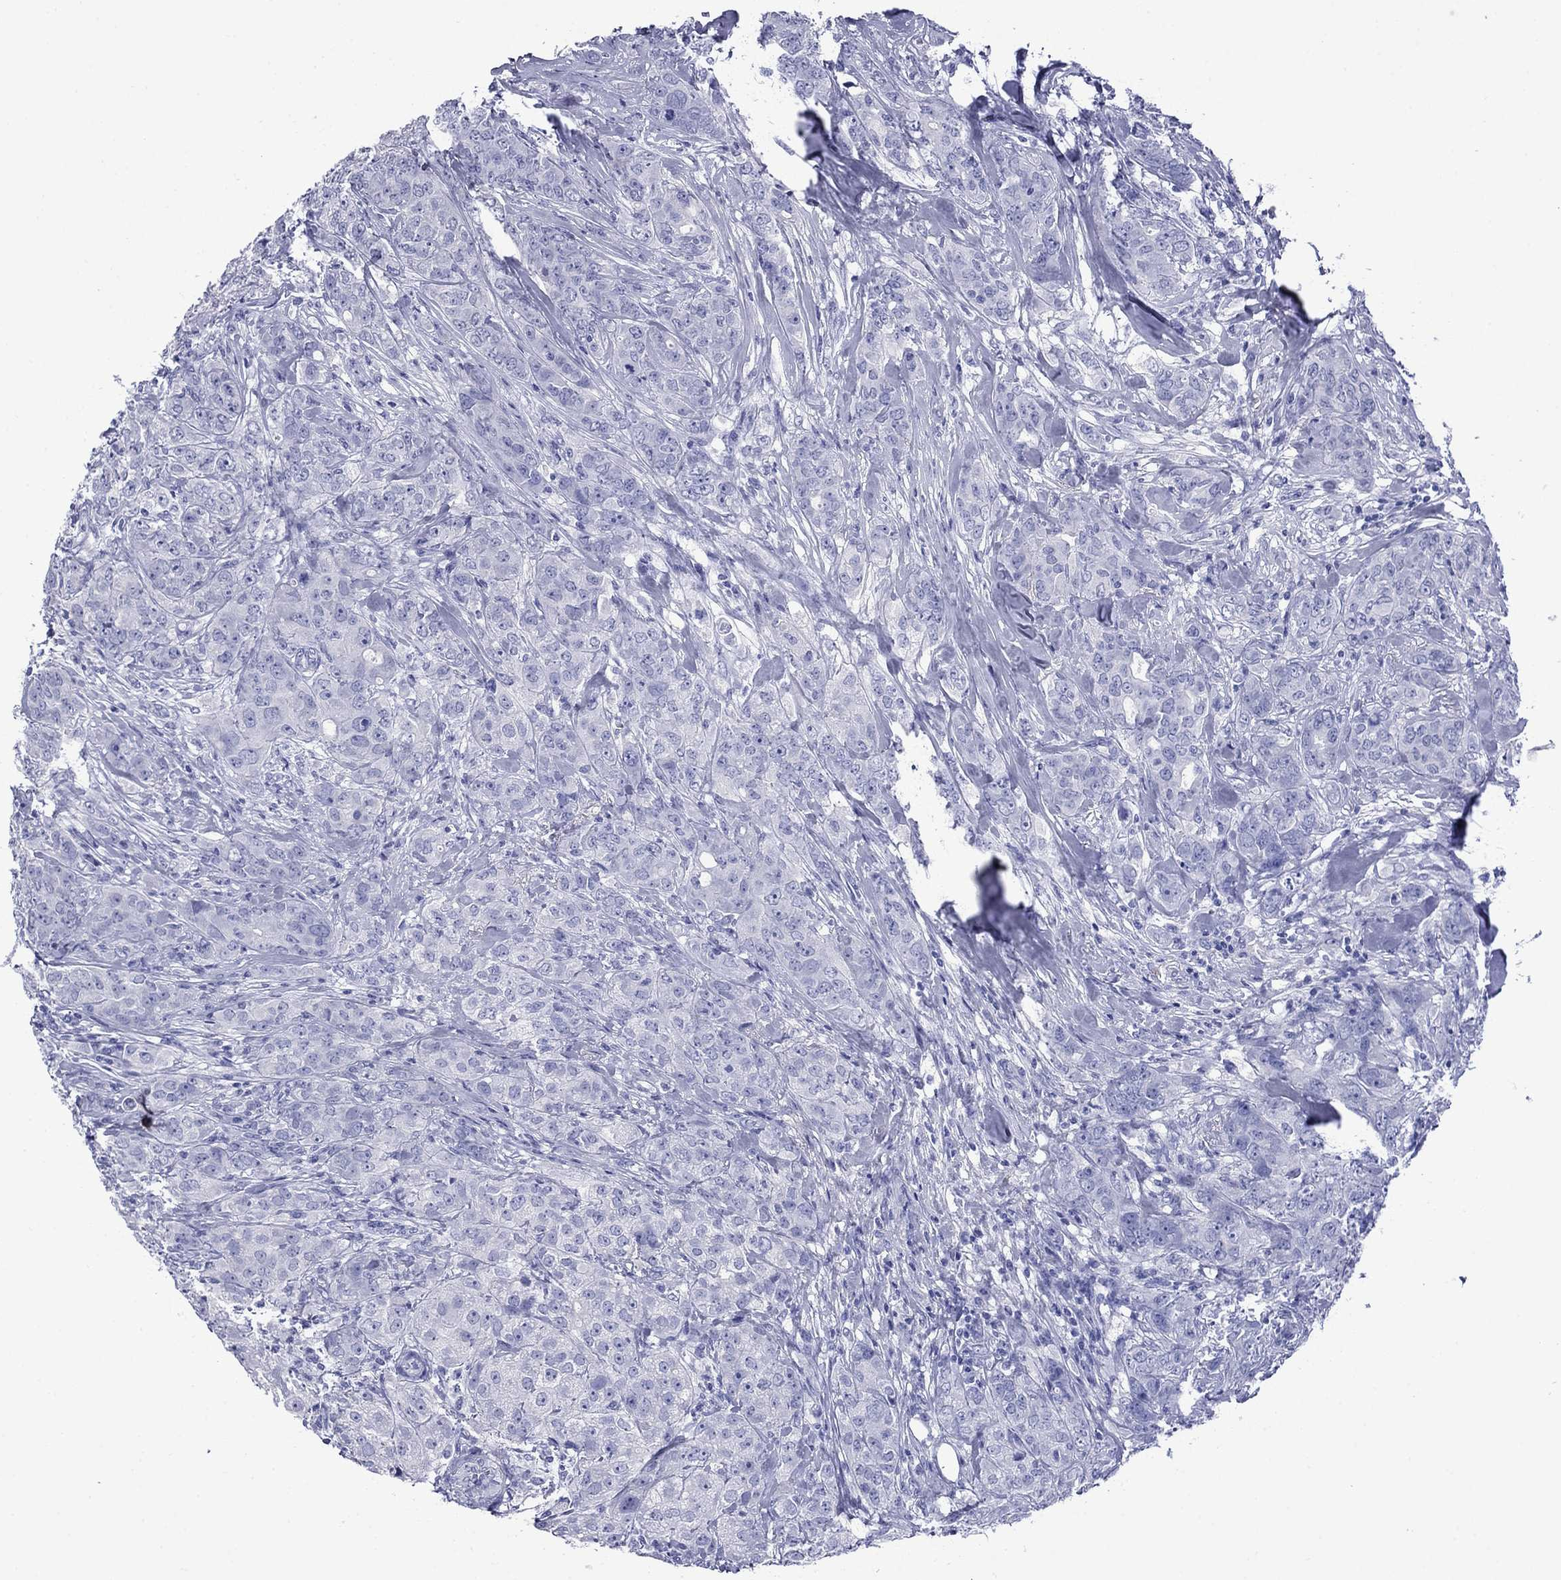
{"staining": {"intensity": "negative", "quantity": "none", "location": "none"}, "tissue": "breast cancer", "cell_type": "Tumor cells", "image_type": "cancer", "snomed": [{"axis": "morphology", "description": "Duct carcinoma"}, {"axis": "topography", "description": "Breast"}], "caption": "An immunohistochemistry photomicrograph of breast cancer (invasive ductal carcinoma) is shown. There is no staining in tumor cells of breast cancer (invasive ductal carcinoma).", "gene": "ROM1", "patient": {"sex": "female", "age": 43}}